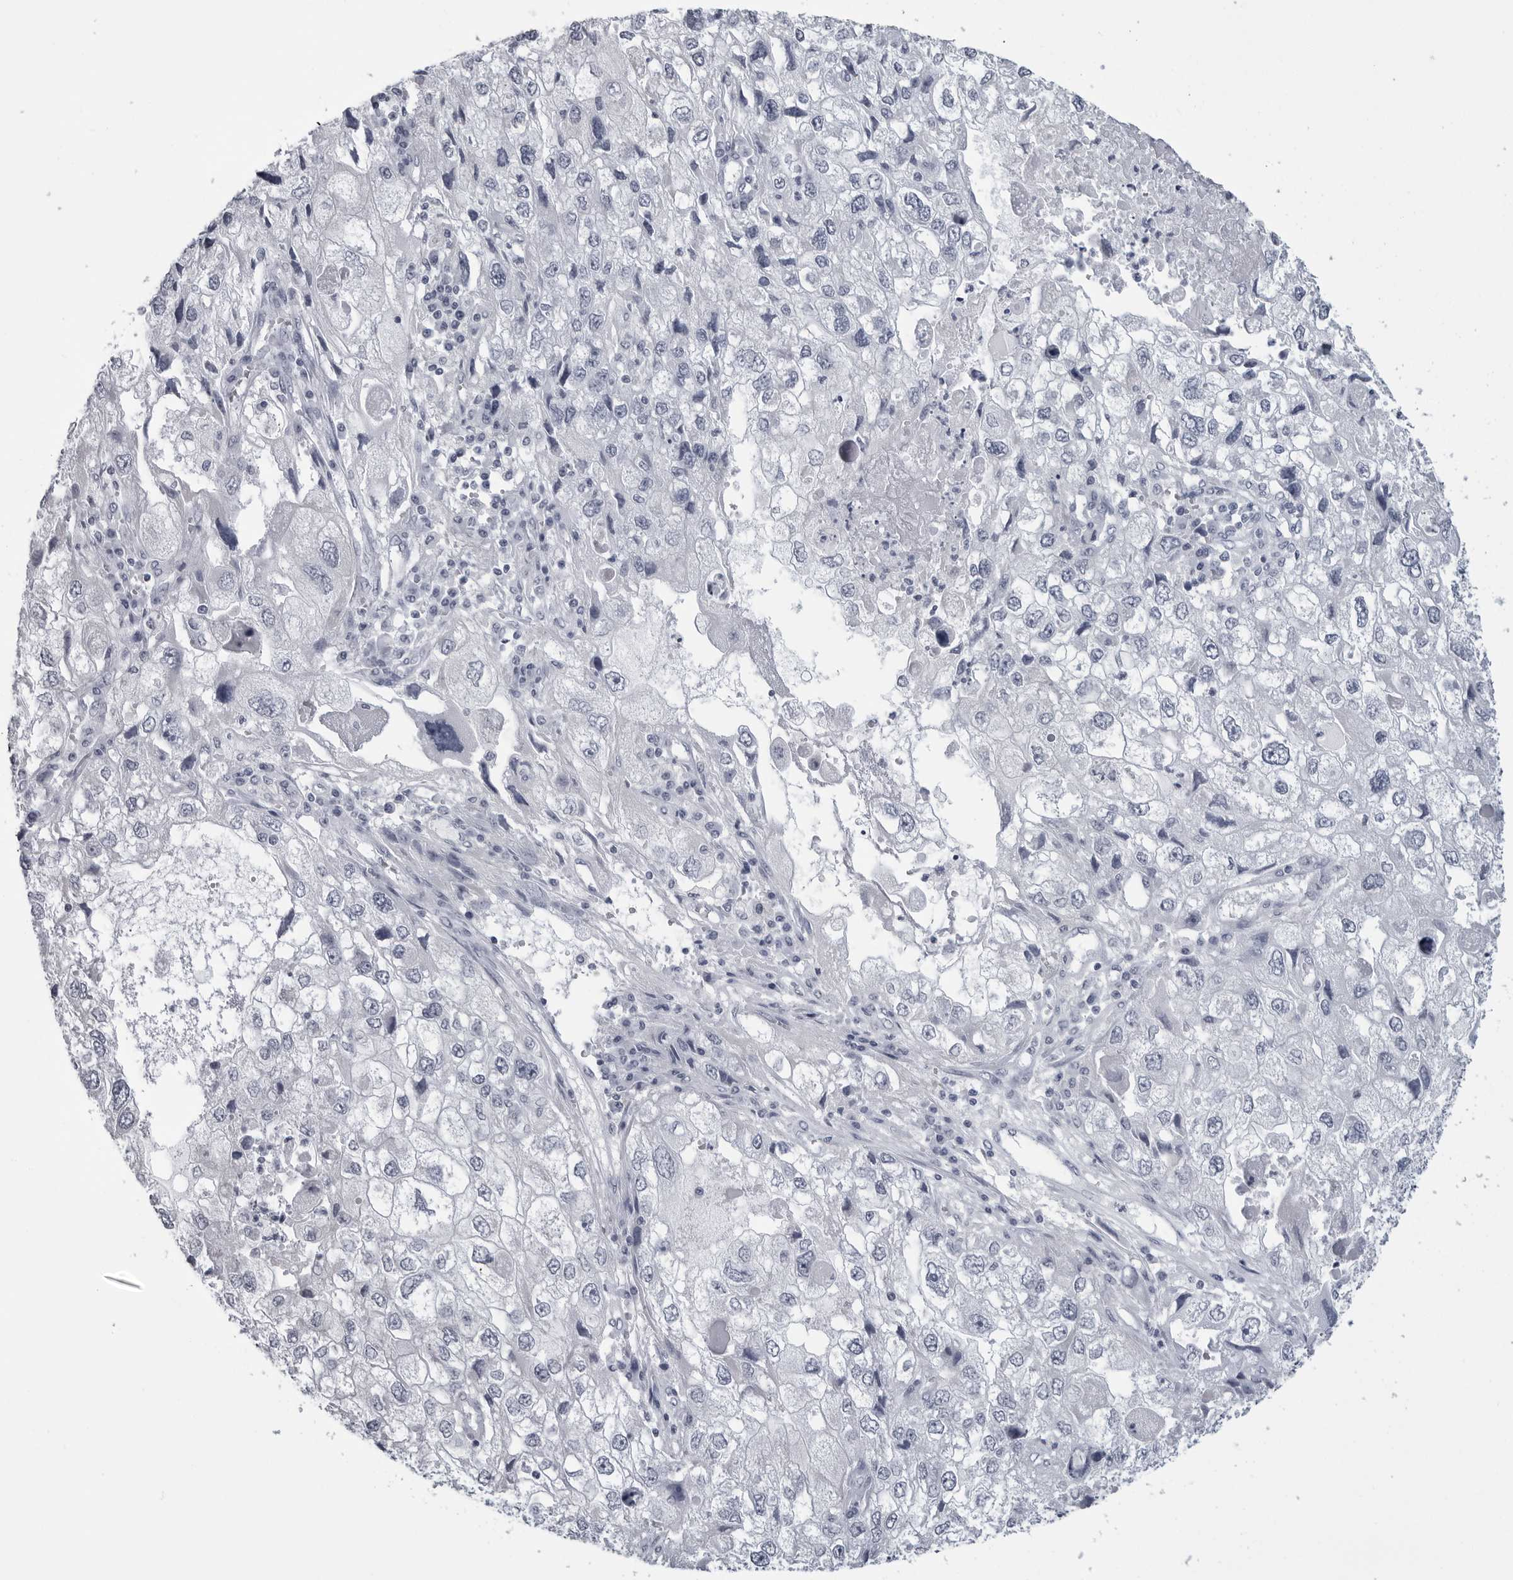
{"staining": {"intensity": "negative", "quantity": "none", "location": "none"}, "tissue": "endometrial cancer", "cell_type": "Tumor cells", "image_type": "cancer", "snomed": [{"axis": "morphology", "description": "Adenocarcinoma, NOS"}, {"axis": "topography", "description": "Endometrium"}], "caption": "Tumor cells are negative for protein expression in human endometrial cancer.", "gene": "PGA3", "patient": {"sex": "female", "age": 49}}